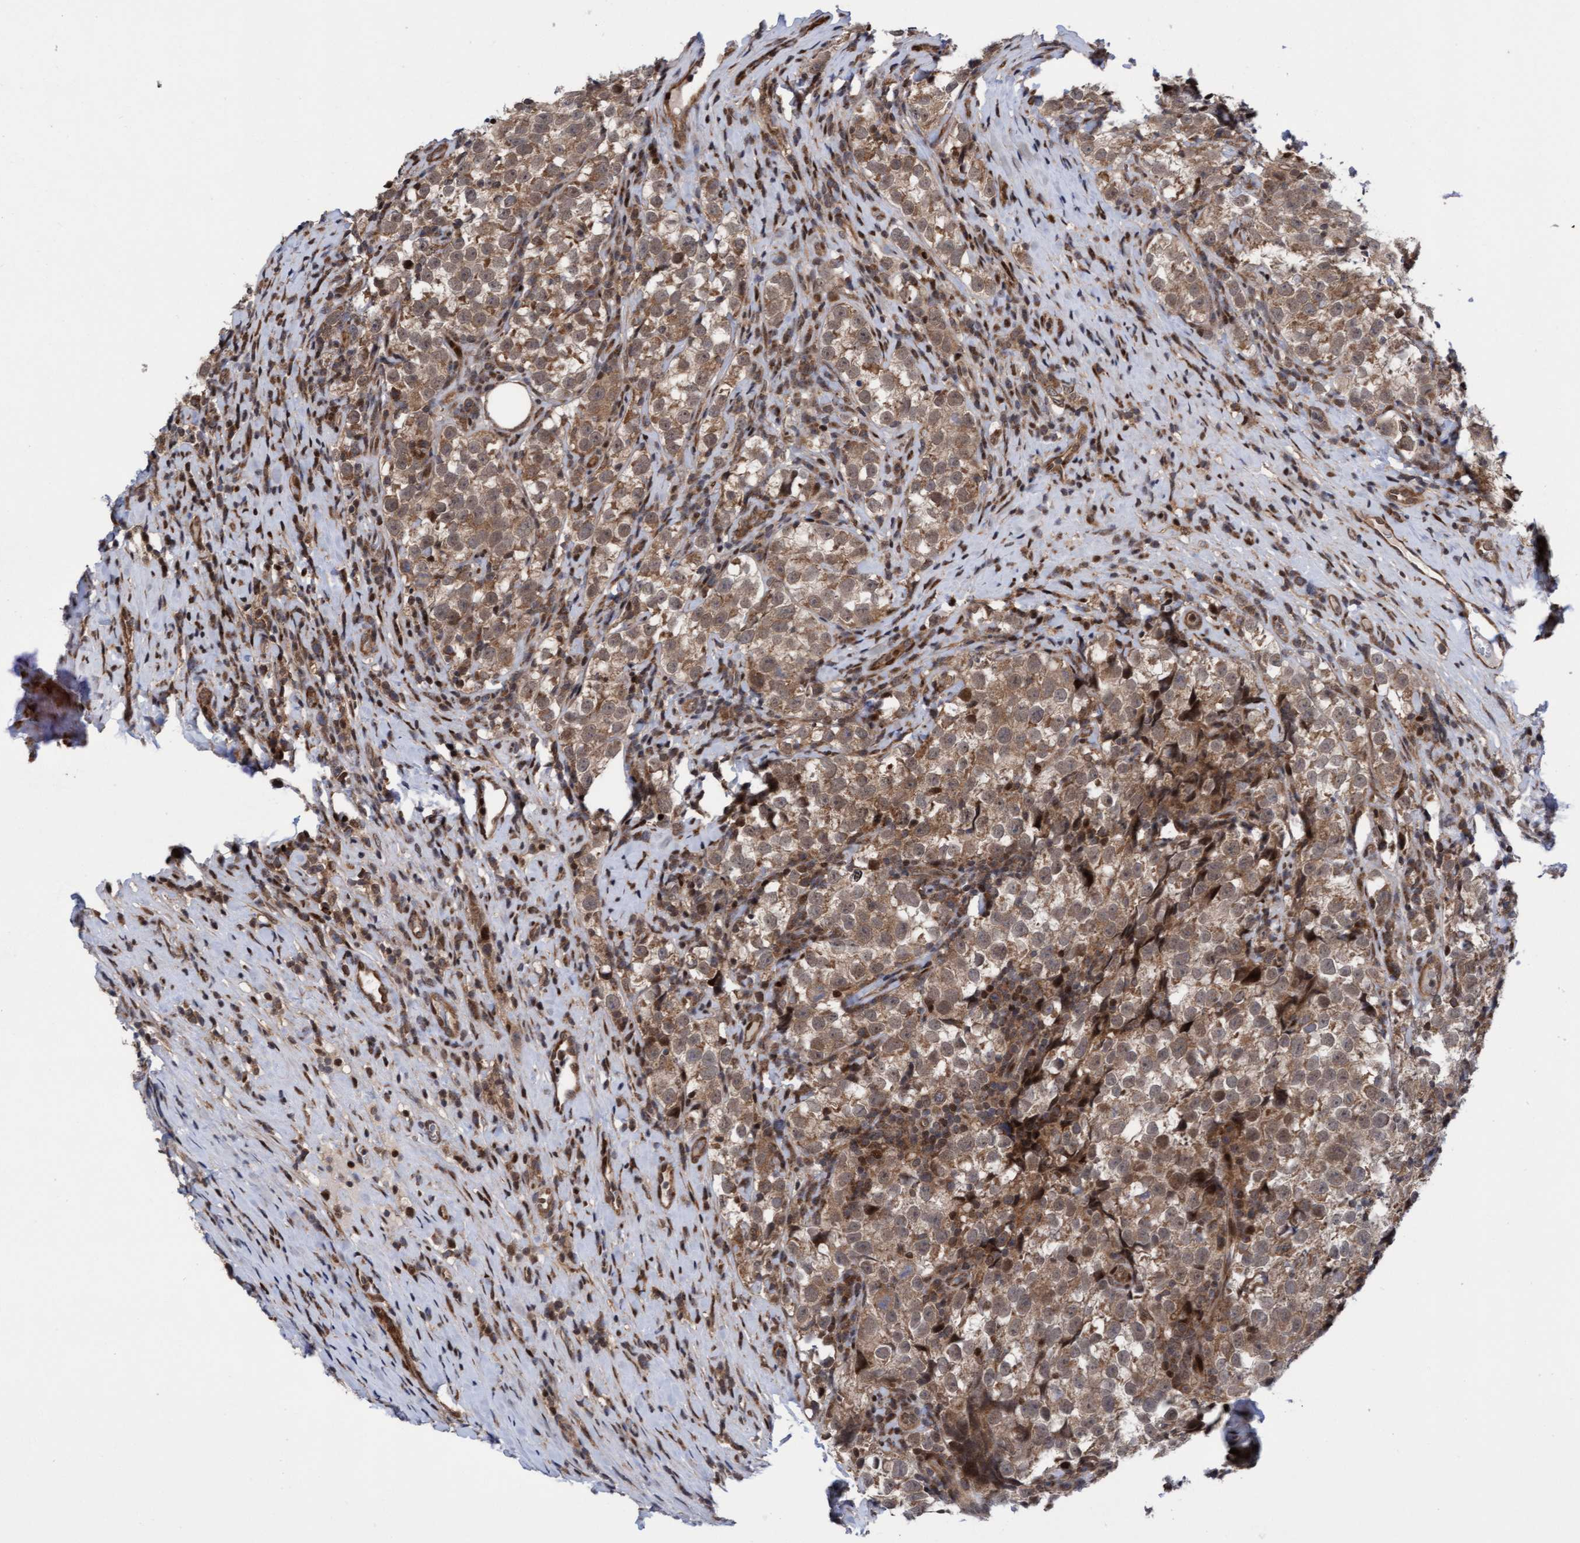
{"staining": {"intensity": "moderate", "quantity": ">75%", "location": "cytoplasmic/membranous"}, "tissue": "testis cancer", "cell_type": "Tumor cells", "image_type": "cancer", "snomed": [{"axis": "morphology", "description": "Normal tissue, NOS"}, {"axis": "morphology", "description": "Seminoma, NOS"}, {"axis": "topography", "description": "Testis"}], "caption": "Tumor cells show medium levels of moderate cytoplasmic/membranous staining in approximately >75% of cells in human testis cancer.", "gene": "ITFG1", "patient": {"sex": "male", "age": 43}}